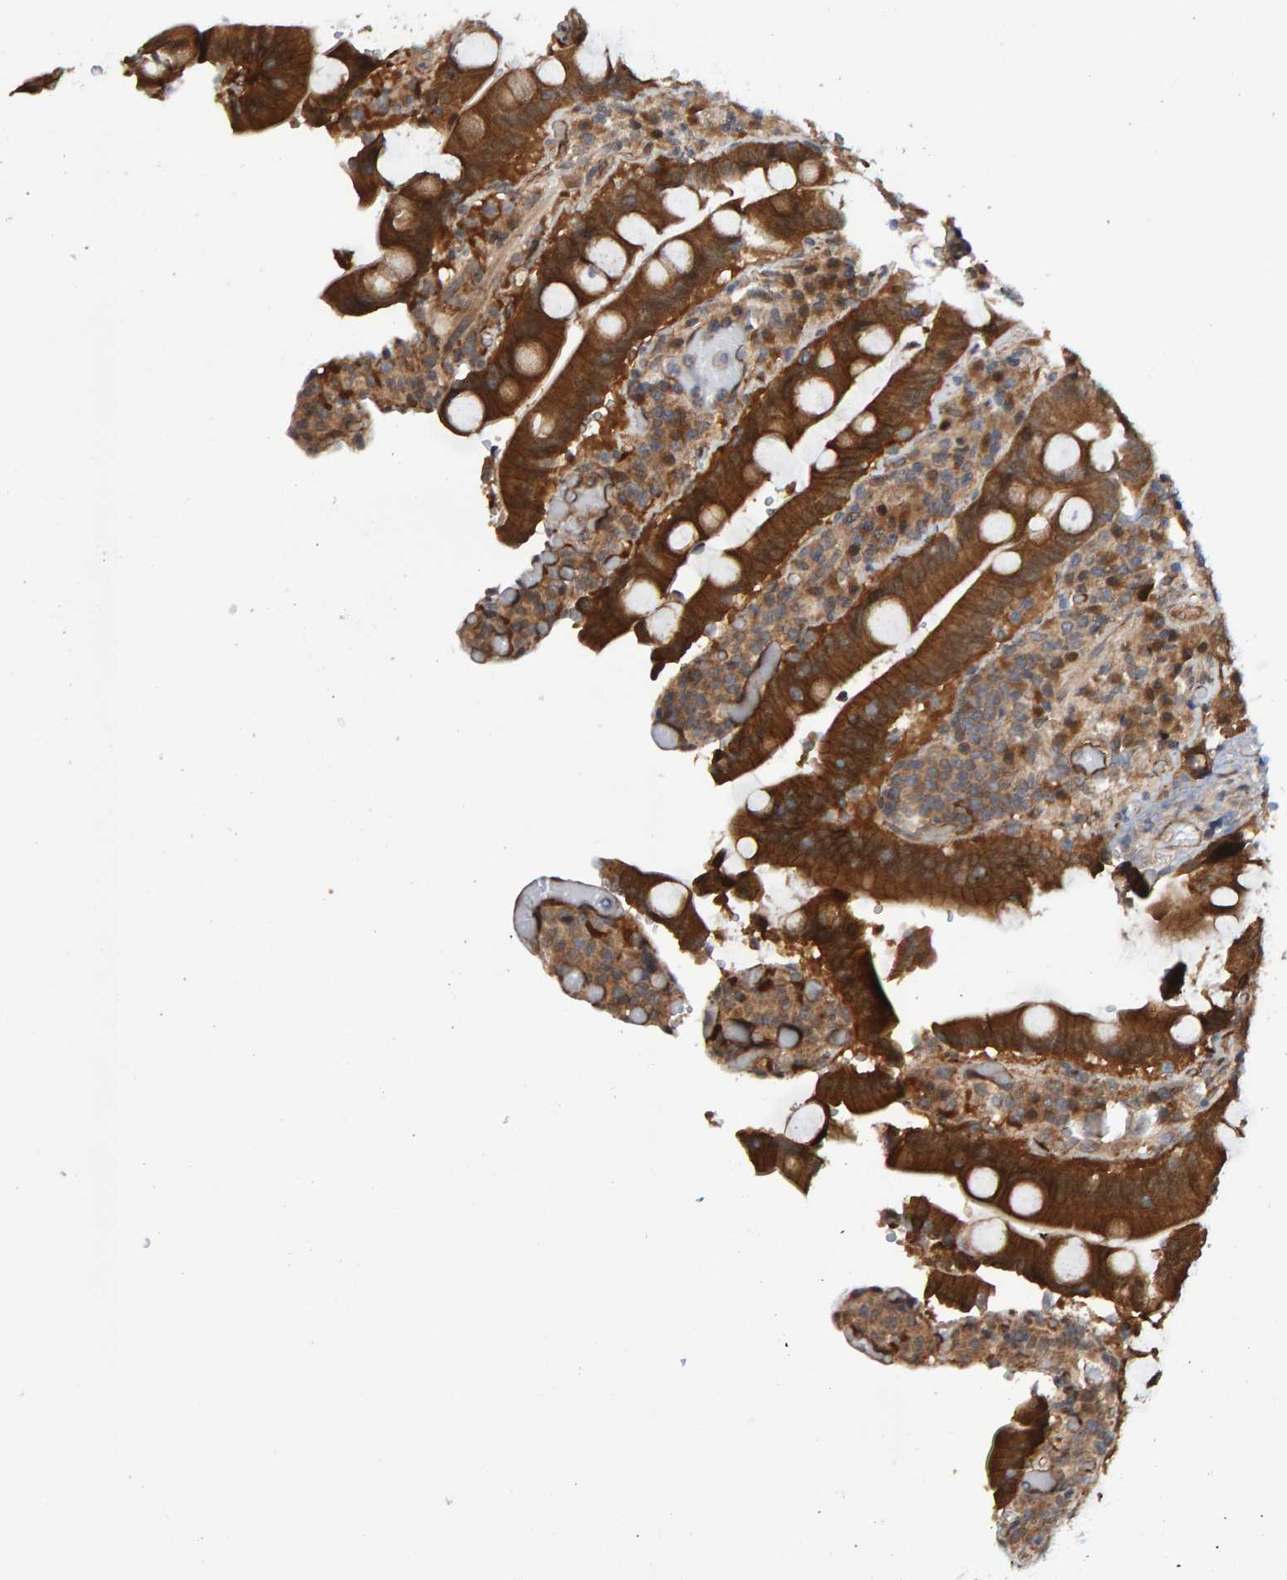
{"staining": {"intensity": "strong", "quantity": ">75%", "location": "cytoplasmic/membranous"}, "tissue": "duodenum", "cell_type": "Glandular cells", "image_type": "normal", "snomed": [{"axis": "morphology", "description": "Normal tissue, NOS"}, {"axis": "topography", "description": "Small intestine, NOS"}], "caption": "Normal duodenum was stained to show a protein in brown. There is high levels of strong cytoplasmic/membranous staining in approximately >75% of glandular cells.", "gene": "SCRN2", "patient": {"sex": "female", "age": 71}}